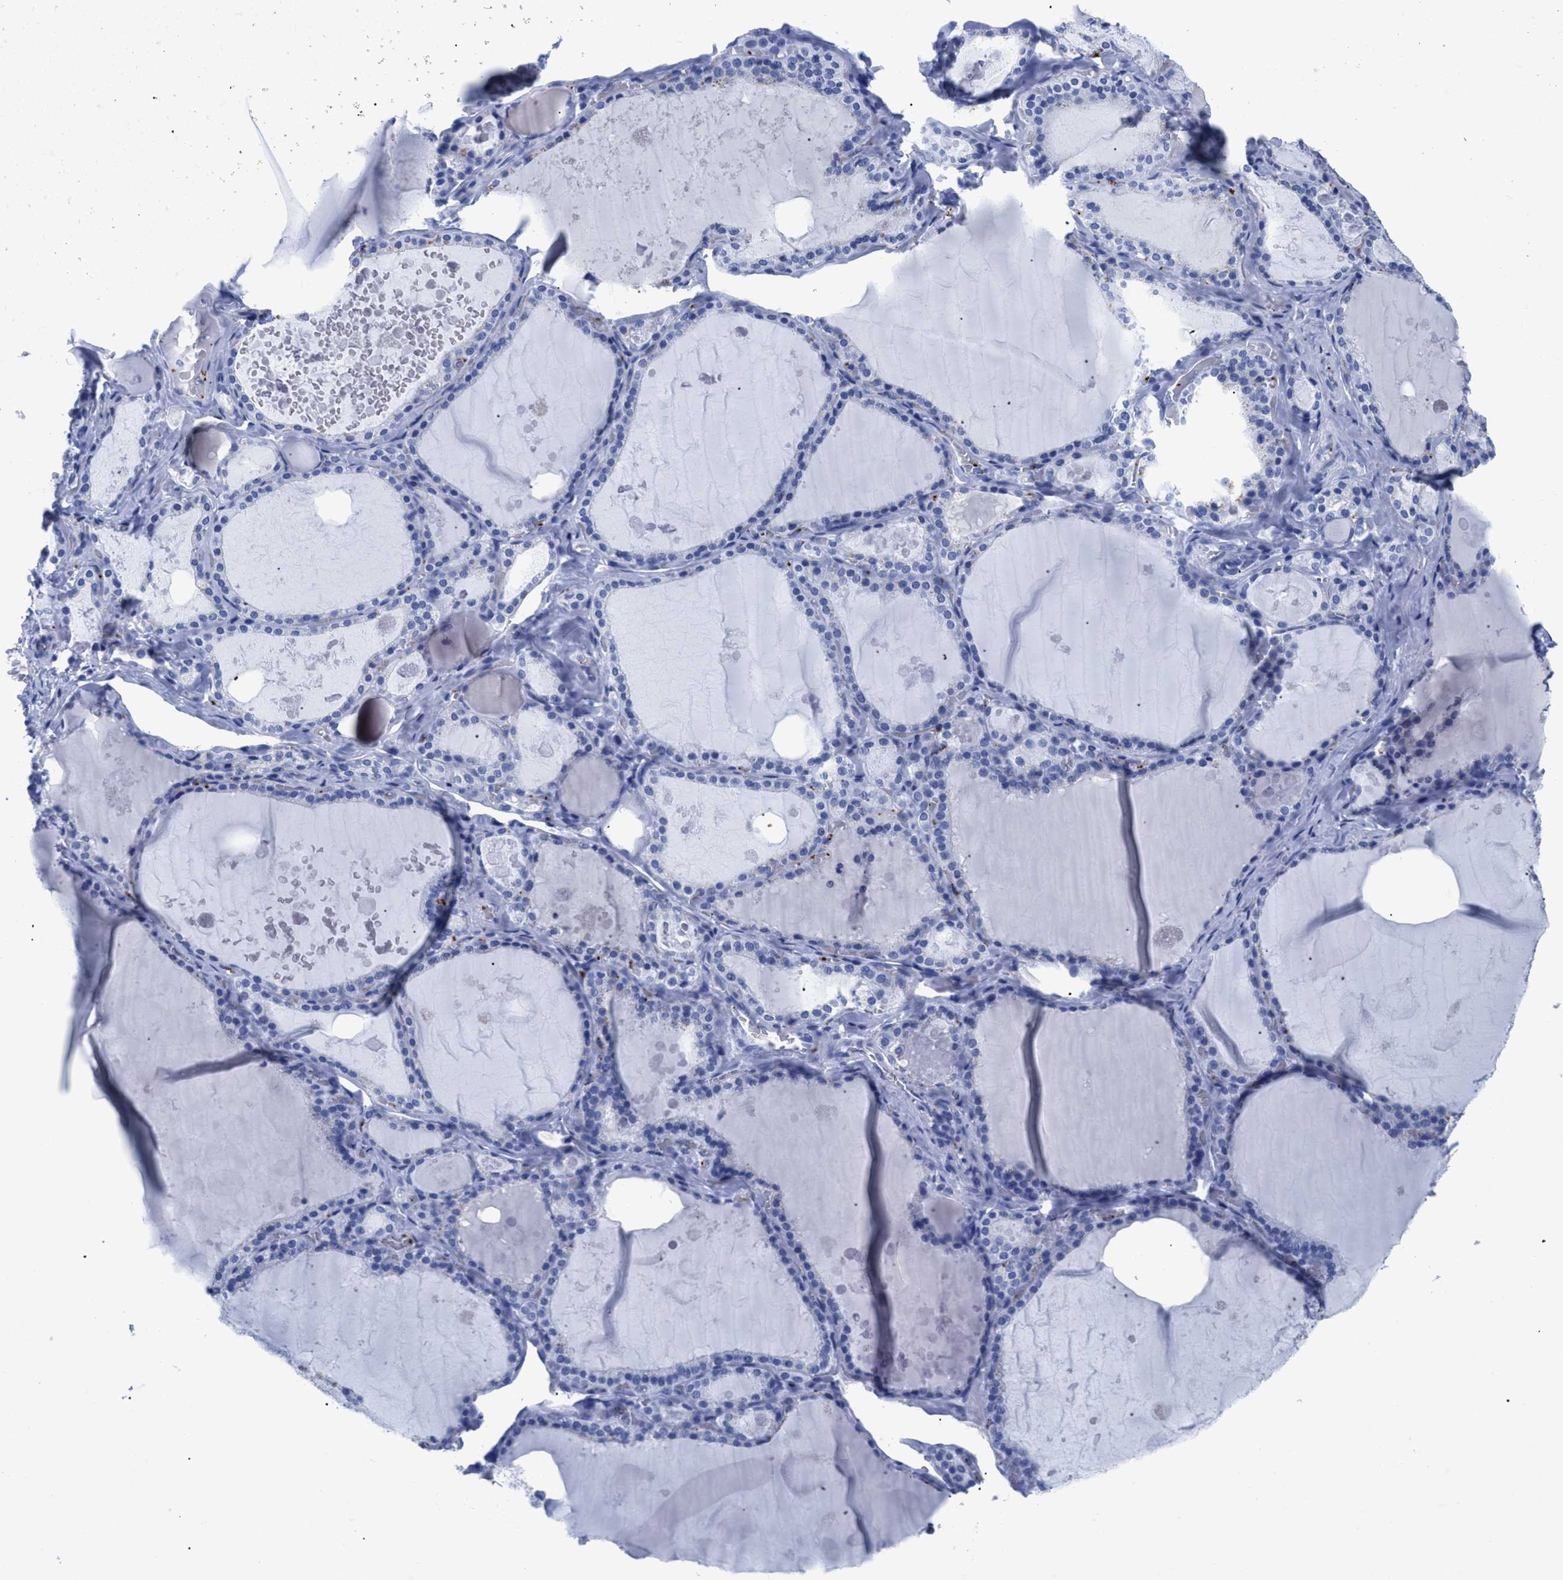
{"staining": {"intensity": "negative", "quantity": "none", "location": "none"}, "tissue": "thyroid gland", "cell_type": "Glandular cells", "image_type": "normal", "snomed": [{"axis": "morphology", "description": "Normal tissue, NOS"}, {"axis": "topography", "description": "Thyroid gland"}], "caption": "A high-resolution histopathology image shows immunohistochemistry (IHC) staining of unremarkable thyroid gland, which displays no significant positivity in glandular cells.", "gene": "TREML1", "patient": {"sex": "male", "age": 56}}